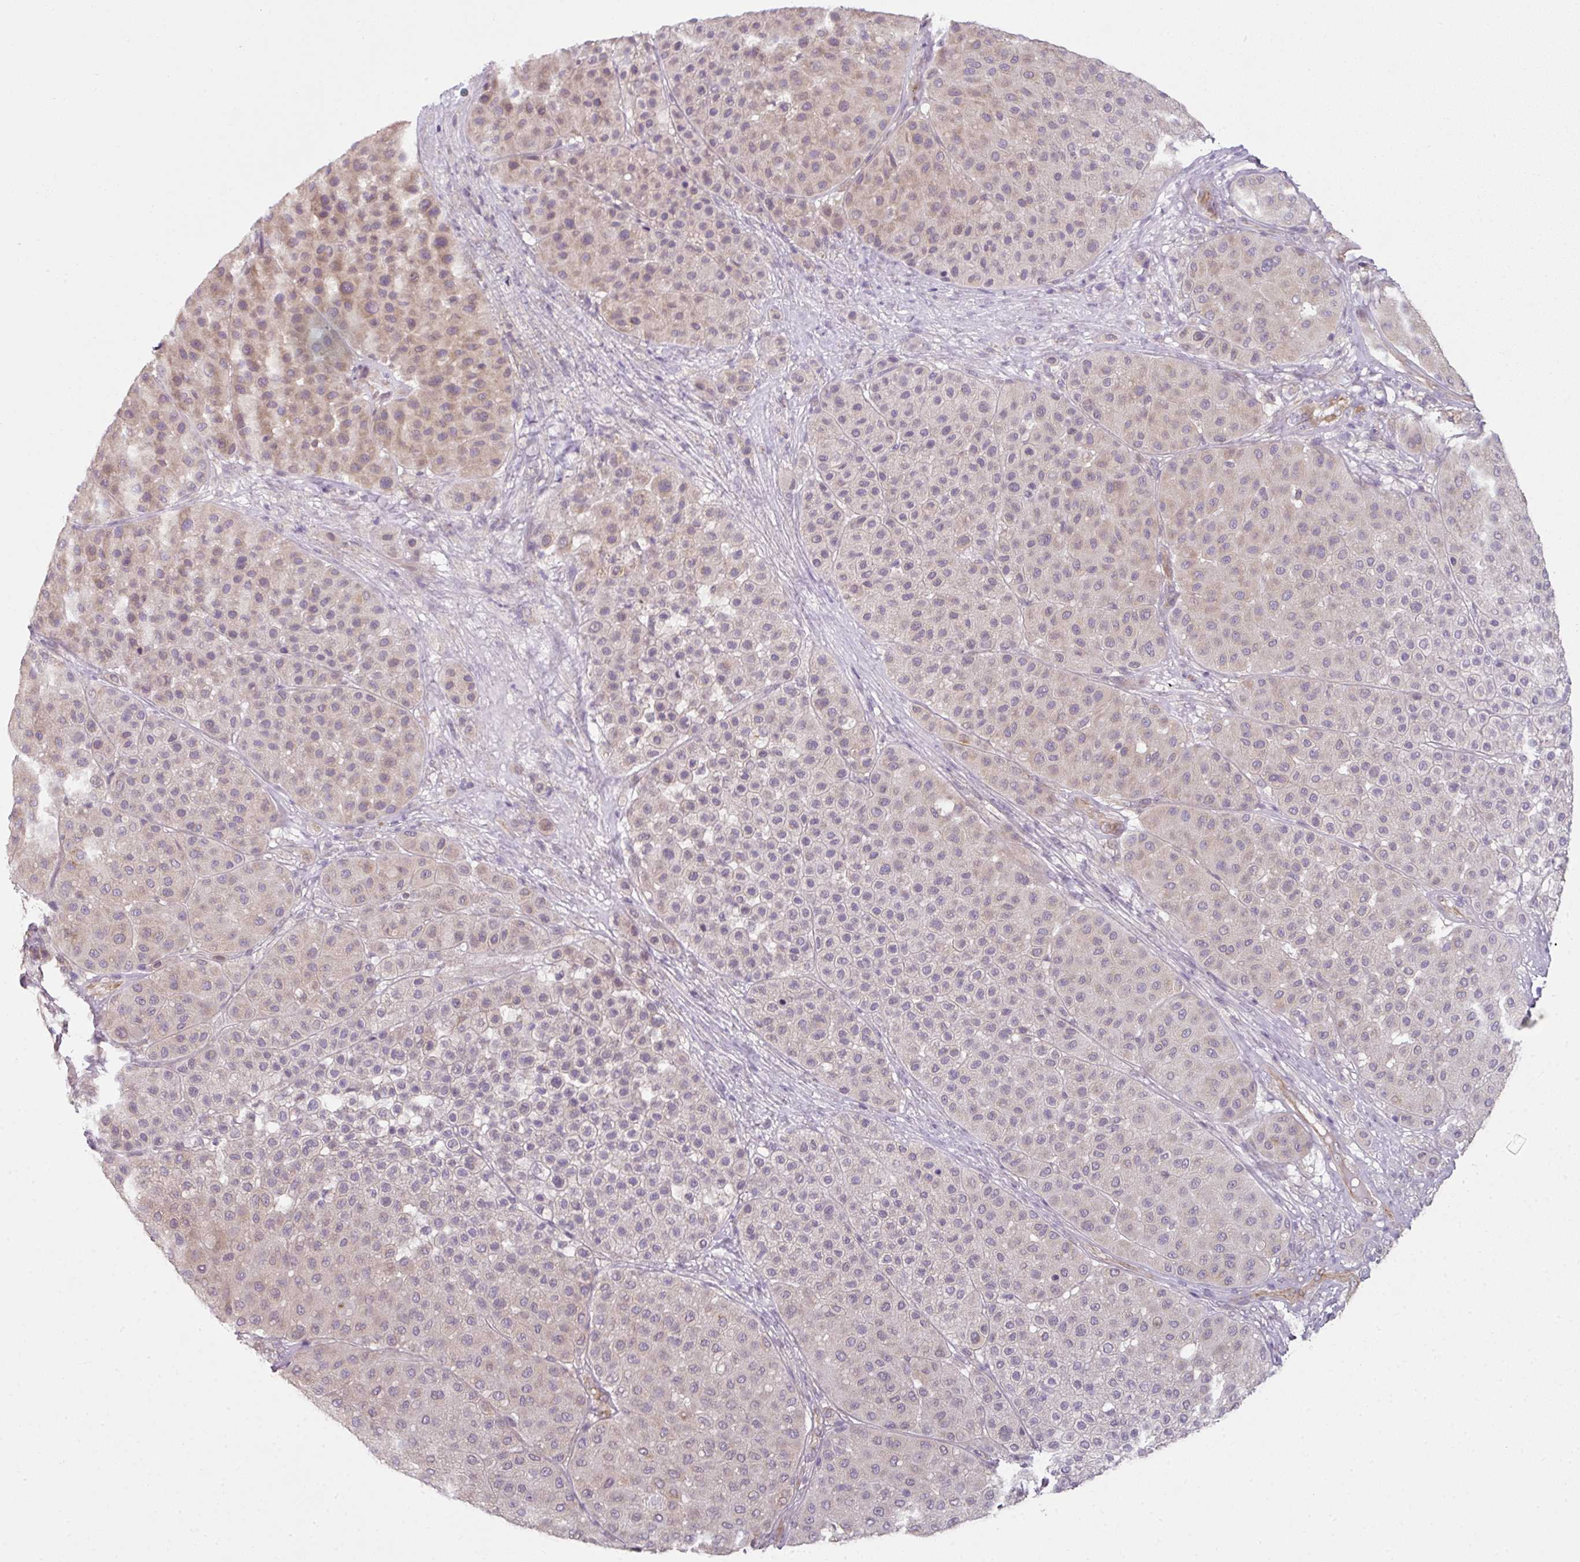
{"staining": {"intensity": "weak", "quantity": "25%-75%", "location": "cytoplasmic/membranous,nuclear"}, "tissue": "melanoma", "cell_type": "Tumor cells", "image_type": "cancer", "snomed": [{"axis": "morphology", "description": "Malignant melanoma, Metastatic site"}, {"axis": "topography", "description": "Smooth muscle"}], "caption": "This image reveals melanoma stained with IHC to label a protein in brown. The cytoplasmic/membranous and nuclear of tumor cells show weak positivity for the protein. Nuclei are counter-stained blue.", "gene": "C19orf33", "patient": {"sex": "male", "age": 41}}